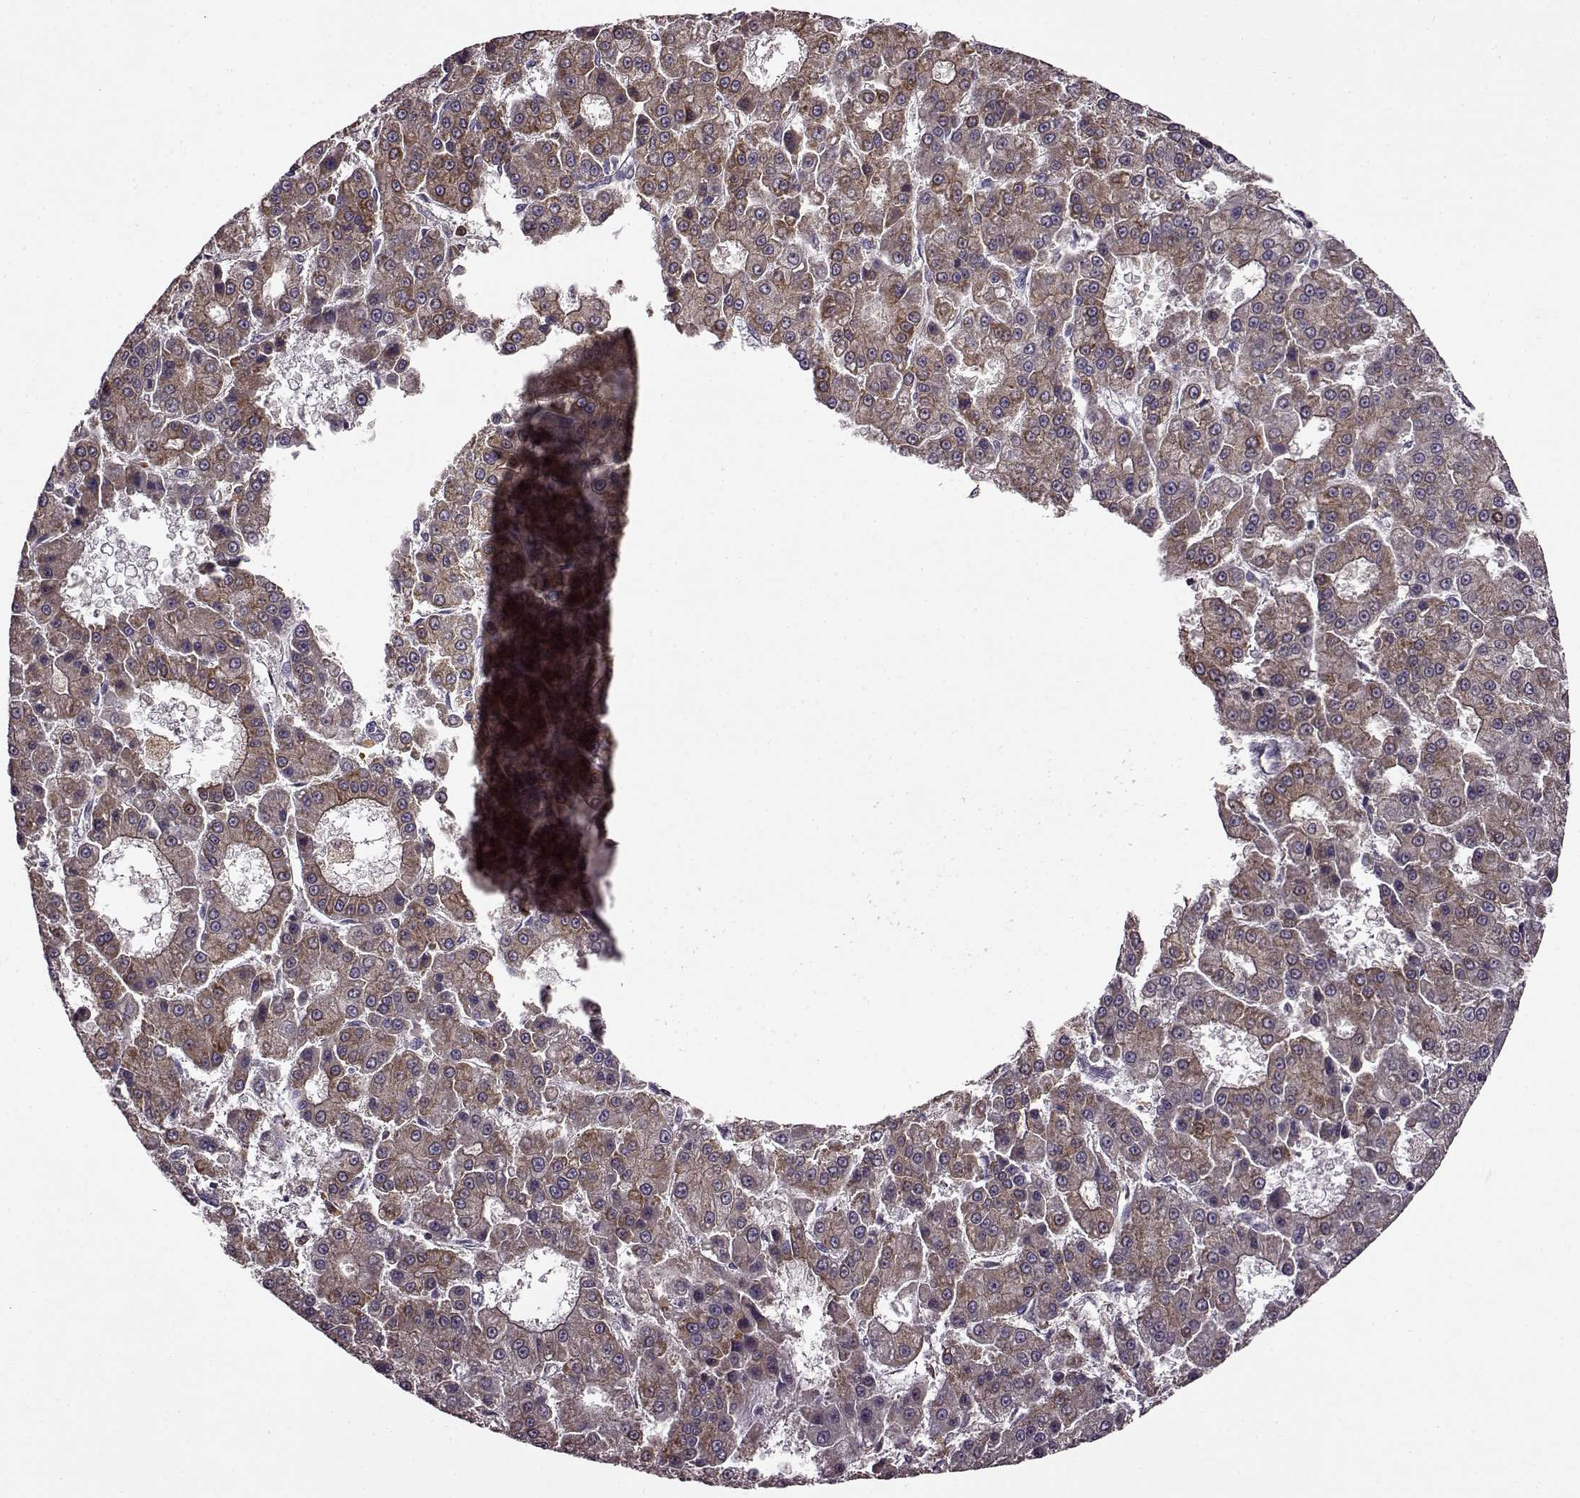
{"staining": {"intensity": "moderate", "quantity": ">75%", "location": "cytoplasmic/membranous"}, "tissue": "liver cancer", "cell_type": "Tumor cells", "image_type": "cancer", "snomed": [{"axis": "morphology", "description": "Carcinoma, Hepatocellular, NOS"}, {"axis": "topography", "description": "Liver"}], "caption": "A micrograph showing moderate cytoplasmic/membranous expression in about >75% of tumor cells in liver cancer, as visualized by brown immunohistochemical staining.", "gene": "MTSS1", "patient": {"sex": "male", "age": 70}}